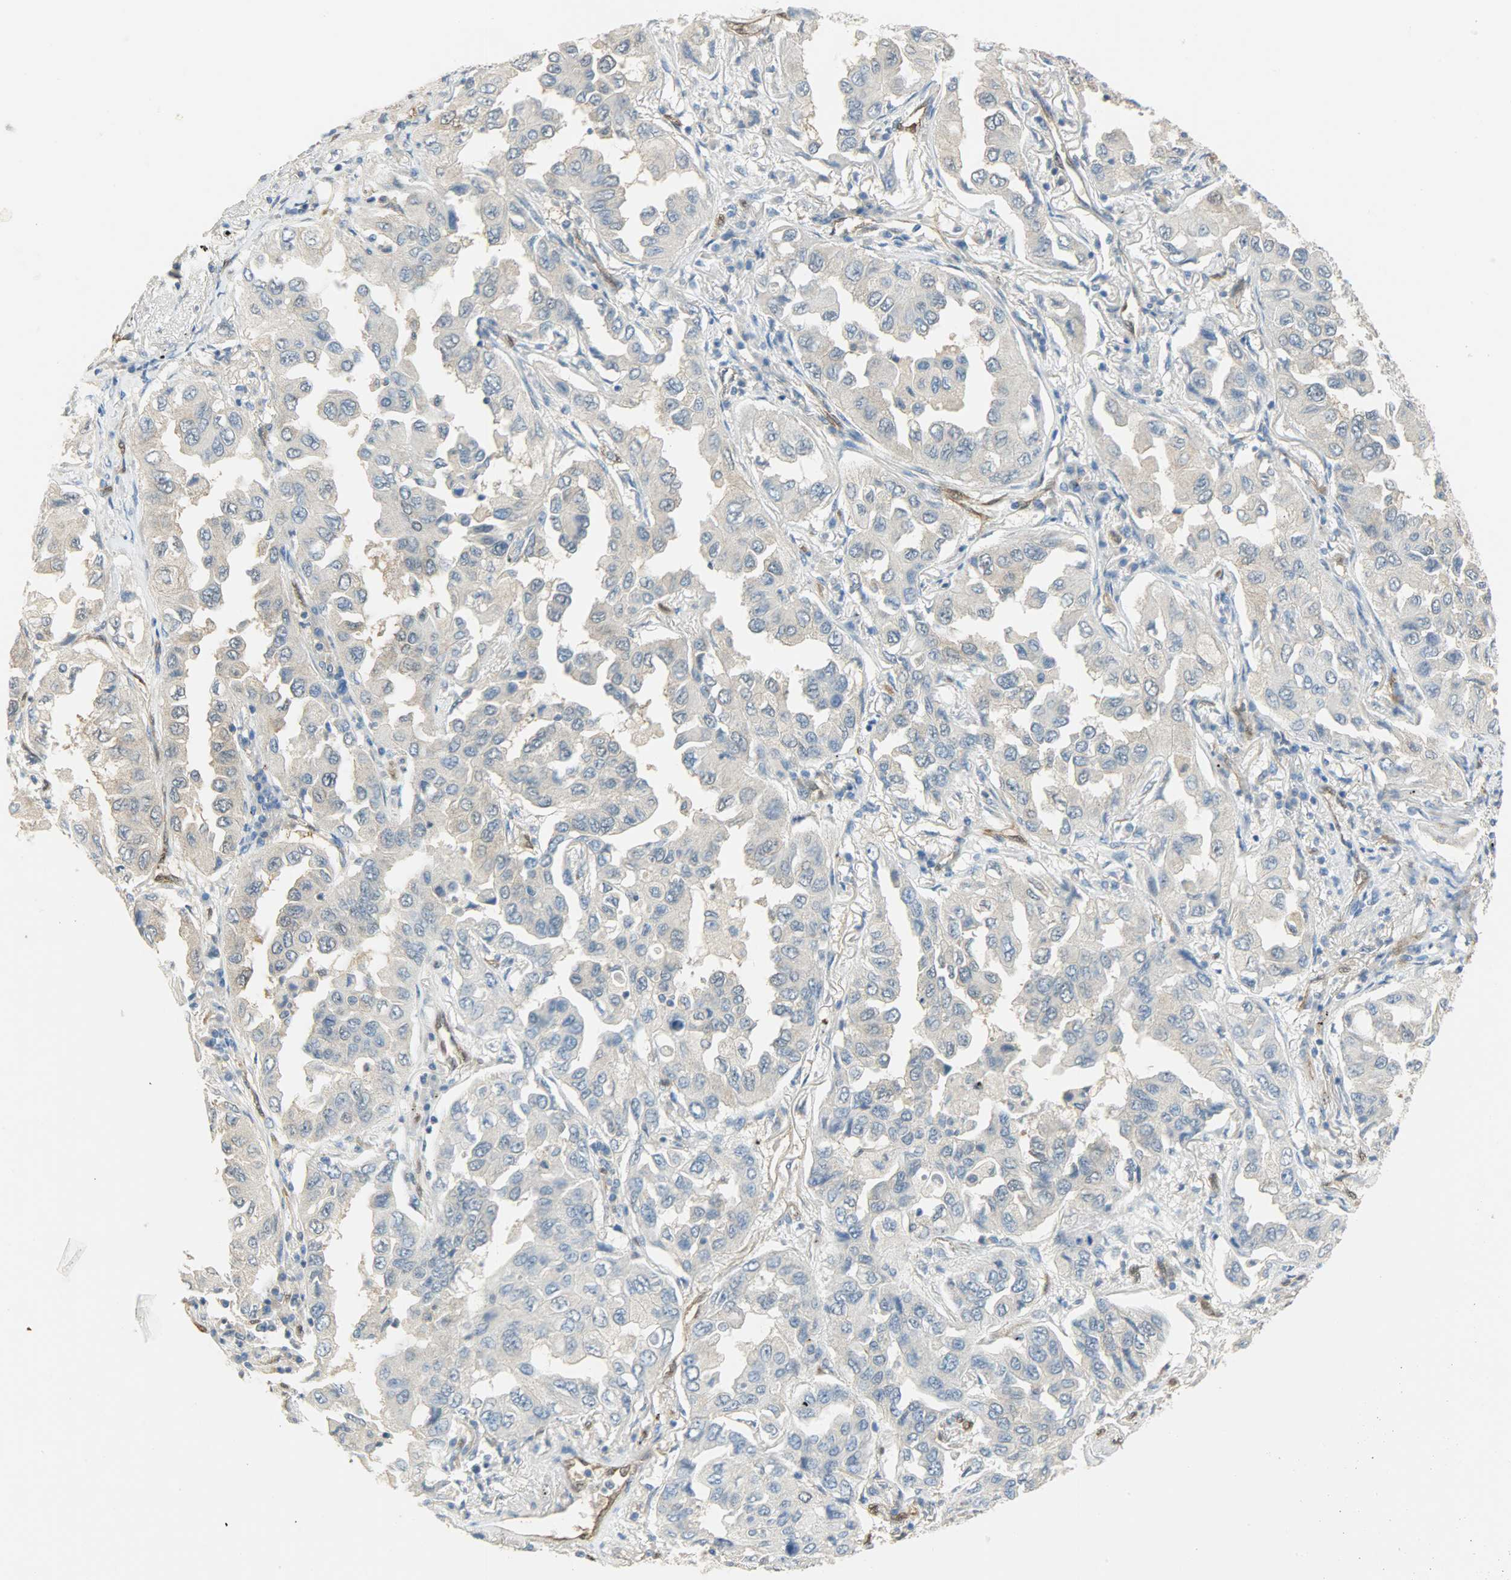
{"staining": {"intensity": "negative", "quantity": "none", "location": "none"}, "tissue": "lung cancer", "cell_type": "Tumor cells", "image_type": "cancer", "snomed": [{"axis": "morphology", "description": "Adenocarcinoma, NOS"}, {"axis": "topography", "description": "Lung"}], "caption": "Immunohistochemistry micrograph of adenocarcinoma (lung) stained for a protein (brown), which reveals no staining in tumor cells.", "gene": "FKBP1A", "patient": {"sex": "female", "age": 65}}